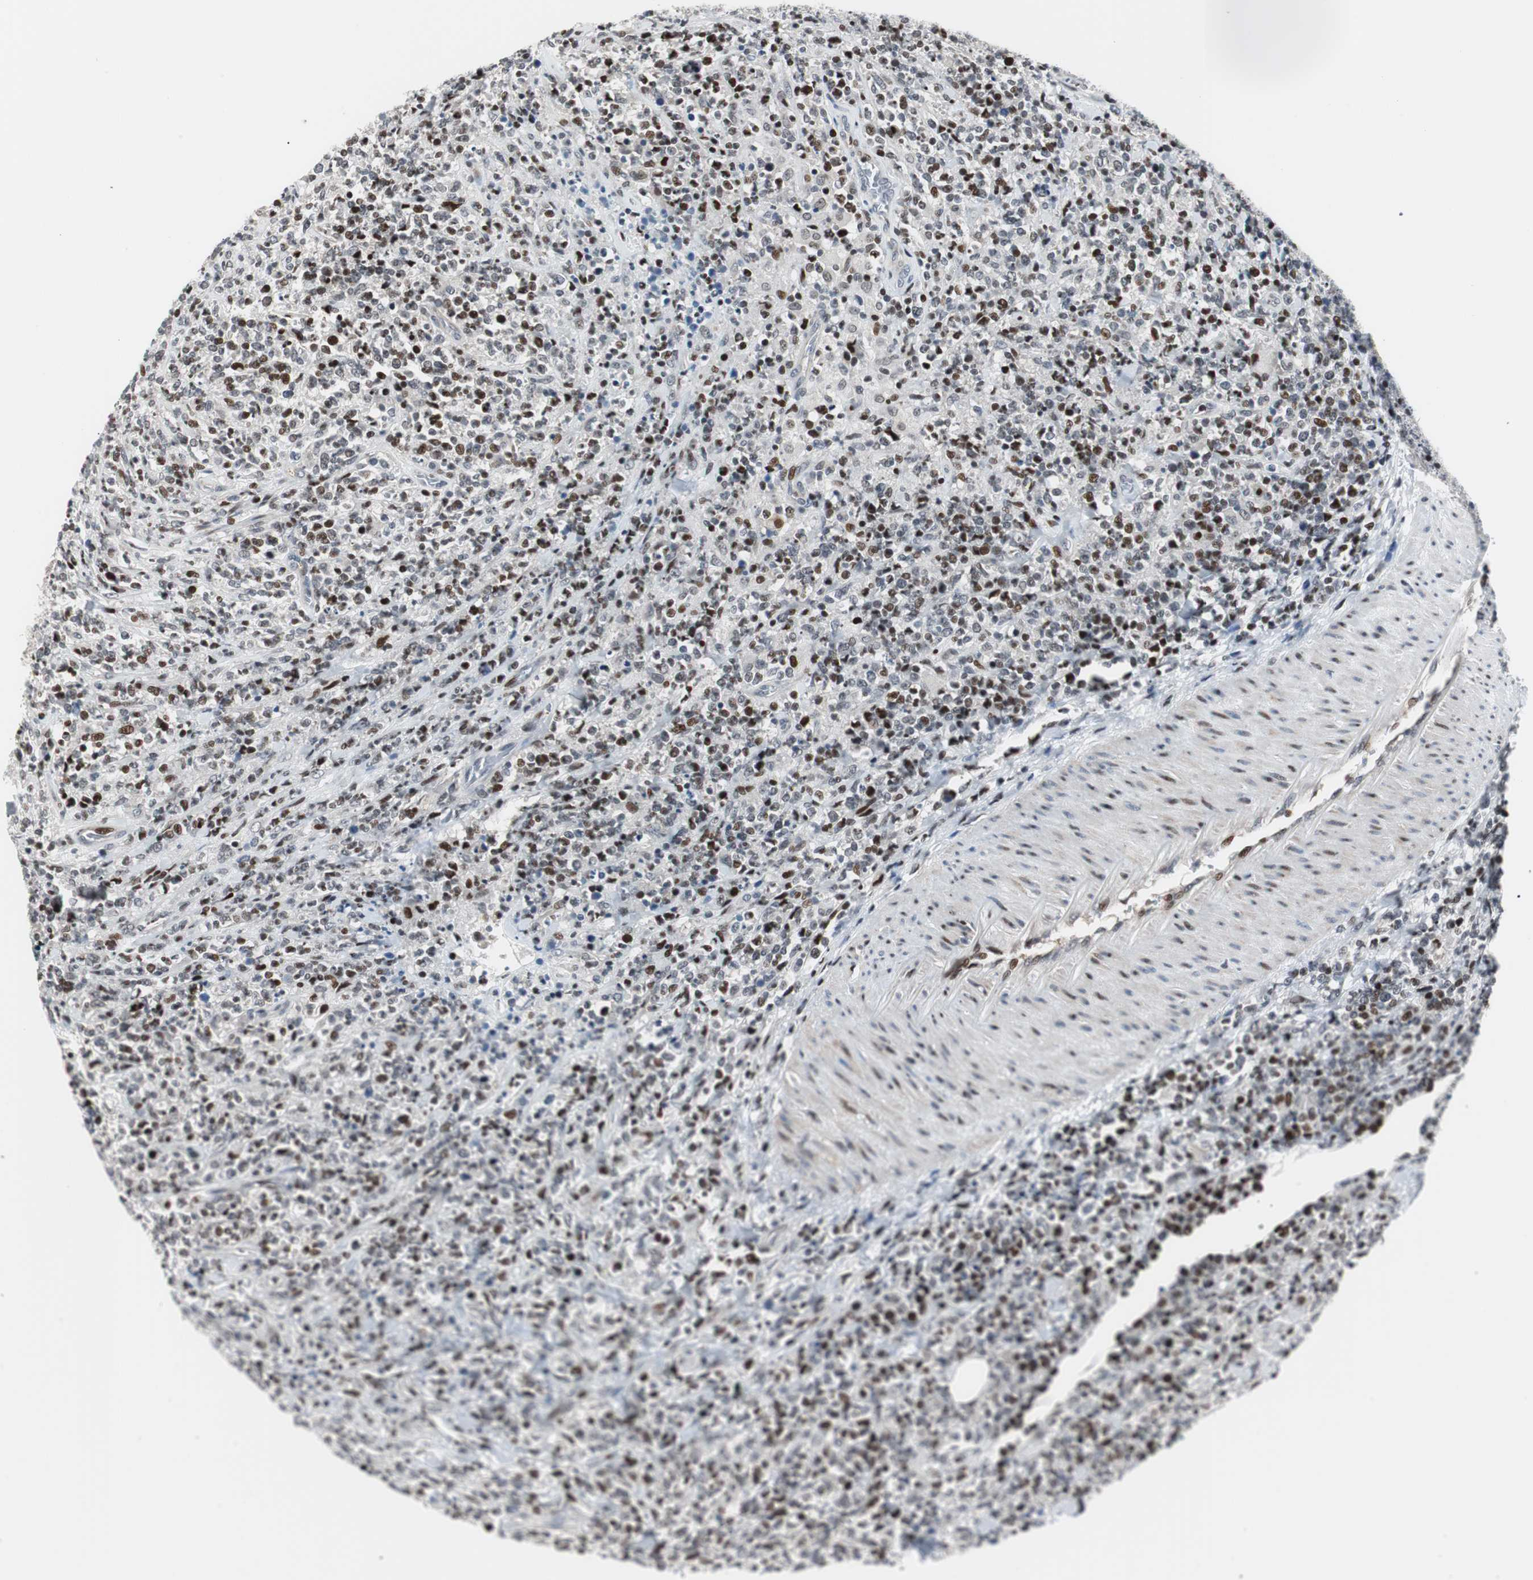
{"staining": {"intensity": "moderate", "quantity": "25%-75%", "location": "nuclear"}, "tissue": "lymphoma", "cell_type": "Tumor cells", "image_type": "cancer", "snomed": [{"axis": "morphology", "description": "Malignant lymphoma, non-Hodgkin's type, High grade"}, {"axis": "topography", "description": "Soft tissue"}], "caption": "High-magnification brightfield microscopy of high-grade malignant lymphoma, non-Hodgkin's type stained with DAB (3,3'-diaminobenzidine) (brown) and counterstained with hematoxylin (blue). tumor cells exhibit moderate nuclear staining is seen in approximately25%-75% of cells. Using DAB (brown) and hematoxylin (blue) stains, captured at high magnification using brightfield microscopy.", "gene": "RAD1", "patient": {"sex": "male", "age": 18}}